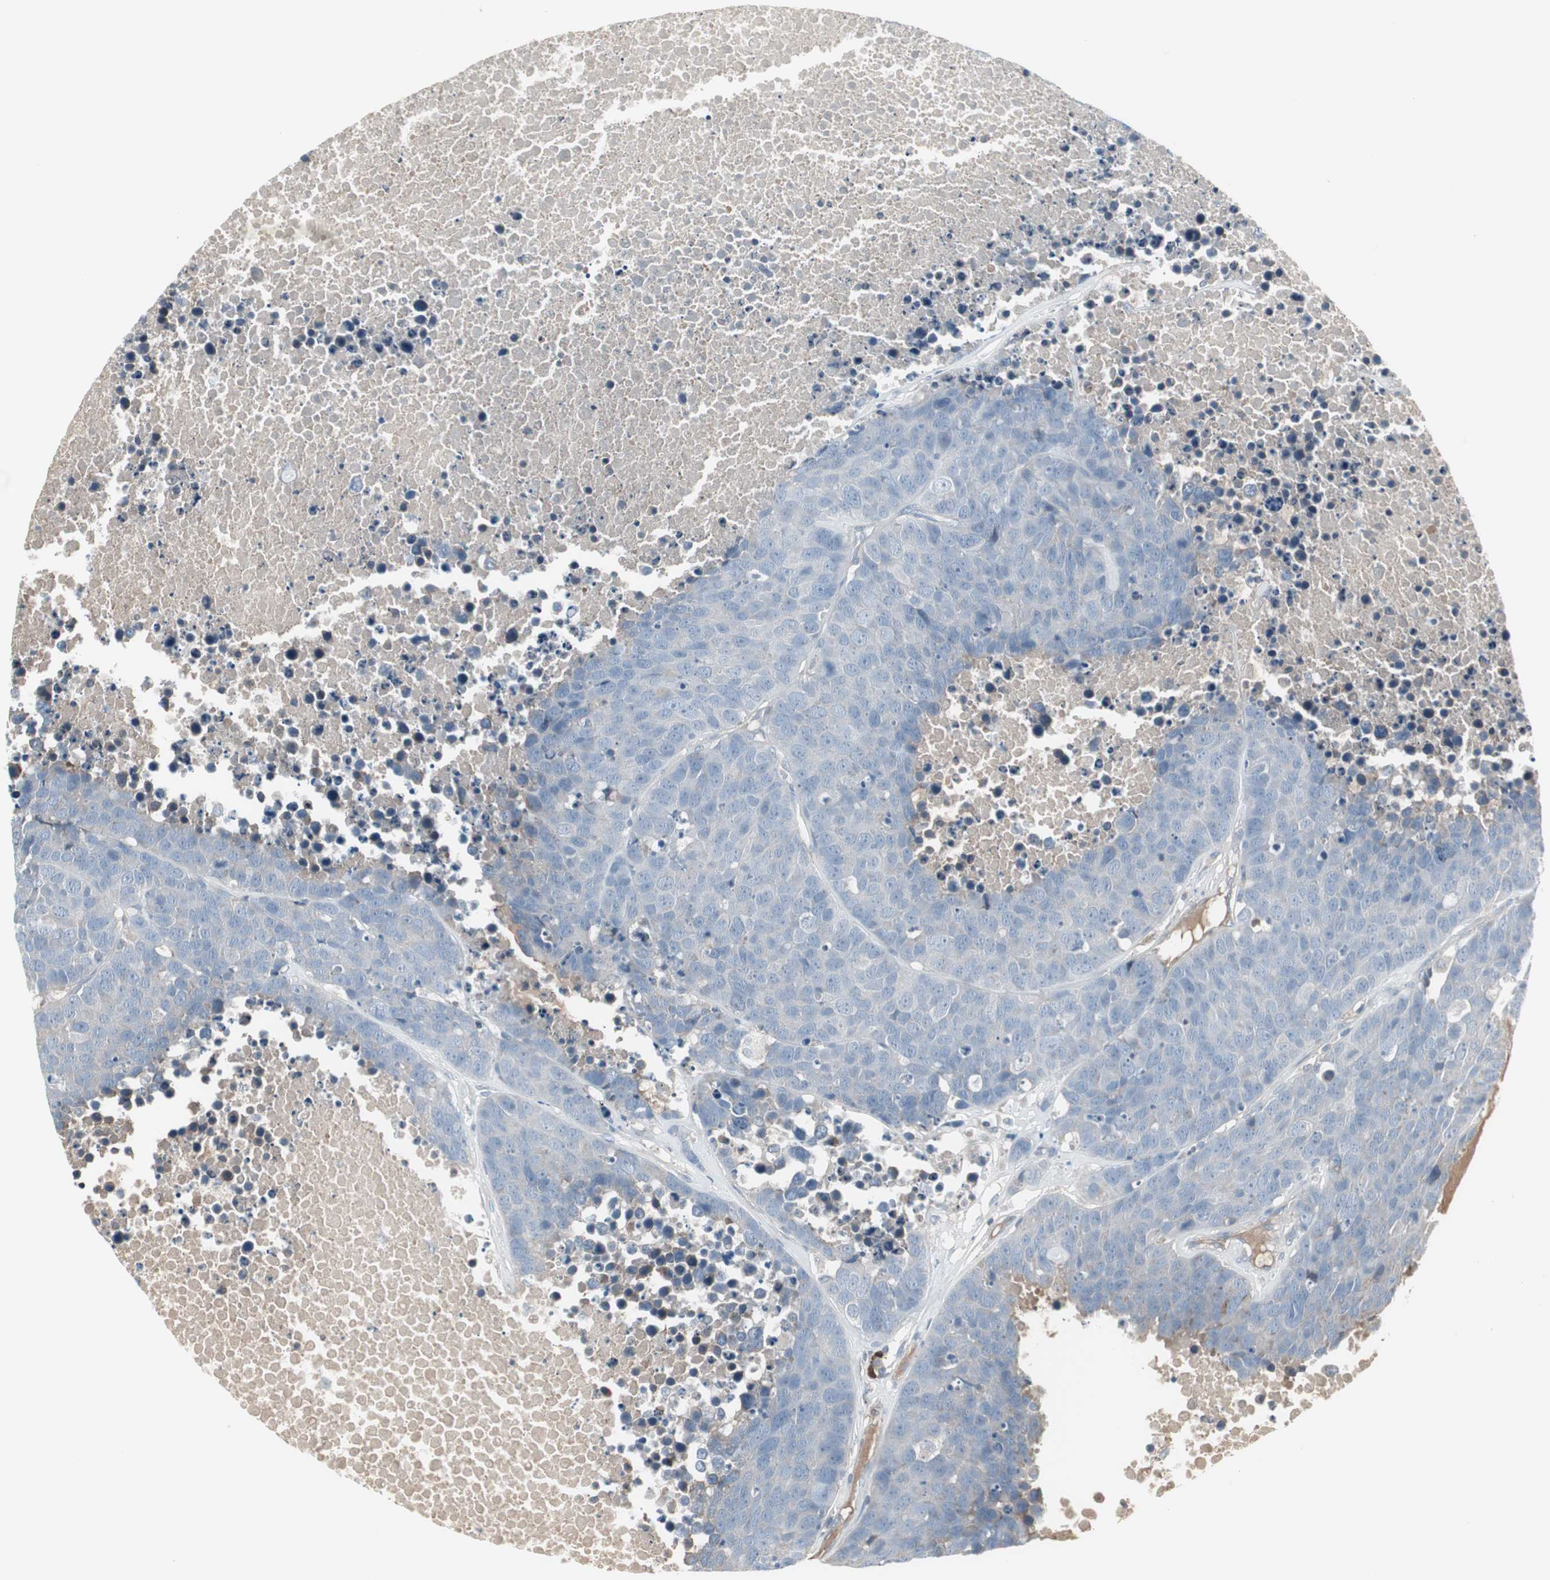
{"staining": {"intensity": "negative", "quantity": "none", "location": "none"}, "tissue": "carcinoid", "cell_type": "Tumor cells", "image_type": "cancer", "snomed": [{"axis": "morphology", "description": "Carcinoid, malignant, NOS"}, {"axis": "topography", "description": "Lung"}], "caption": "Histopathology image shows no protein staining in tumor cells of carcinoid tissue. (DAB (3,3'-diaminobenzidine) immunohistochemistry (IHC) with hematoxylin counter stain).", "gene": "ZSCAN32", "patient": {"sex": "male", "age": 60}}